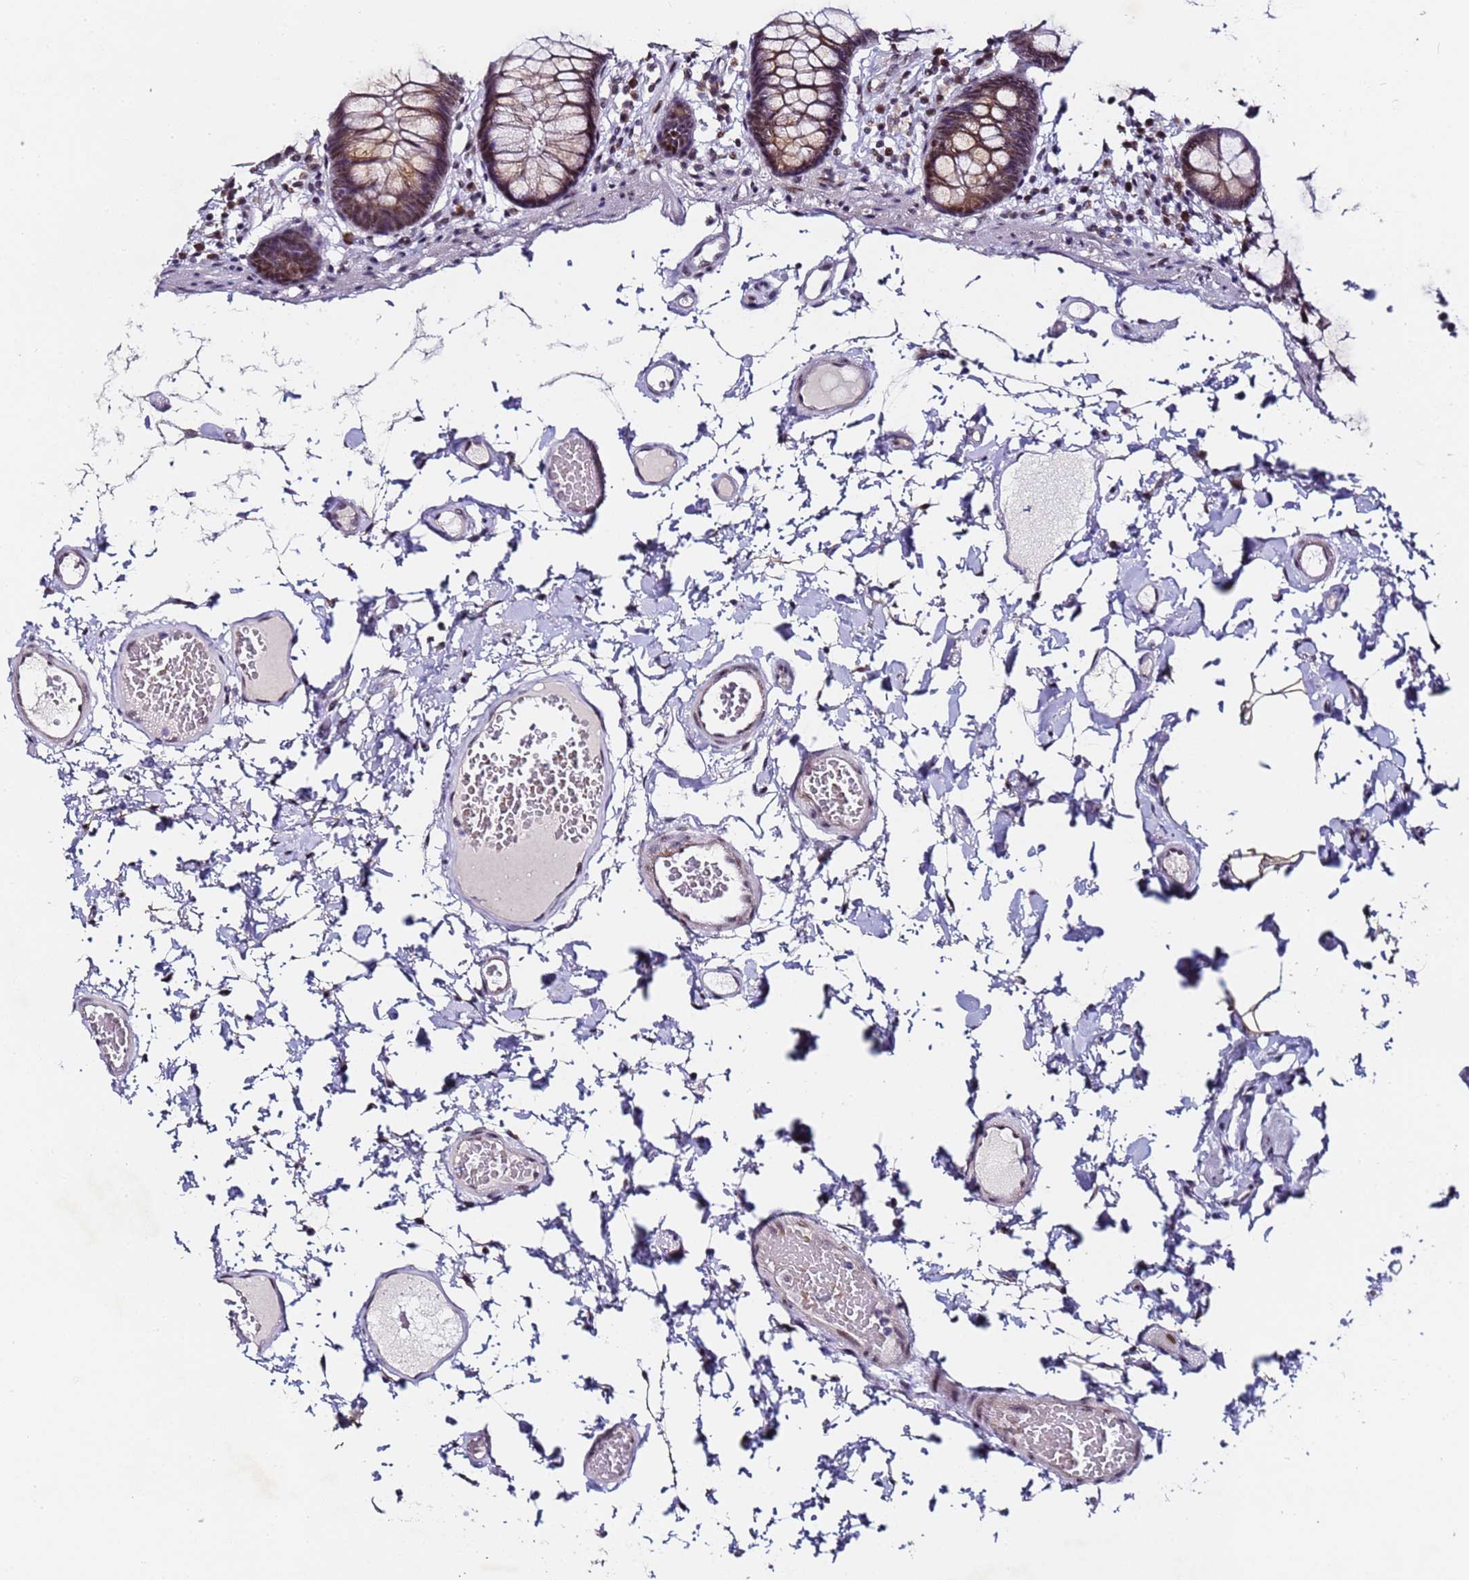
{"staining": {"intensity": "negative", "quantity": "none", "location": "none"}, "tissue": "colon", "cell_type": "Endothelial cells", "image_type": "normal", "snomed": [{"axis": "morphology", "description": "Normal tissue, NOS"}, {"axis": "topography", "description": "Colon"}], "caption": "Endothelial cells are negative for brown protein staining in unremarkable colon. (DAB (3,3'-diaminobenzidine) immunohistochemistry with hematoxylin counter stain).", "gene": "FNBP4", "patient": {"sex": "male", "age": 84}}